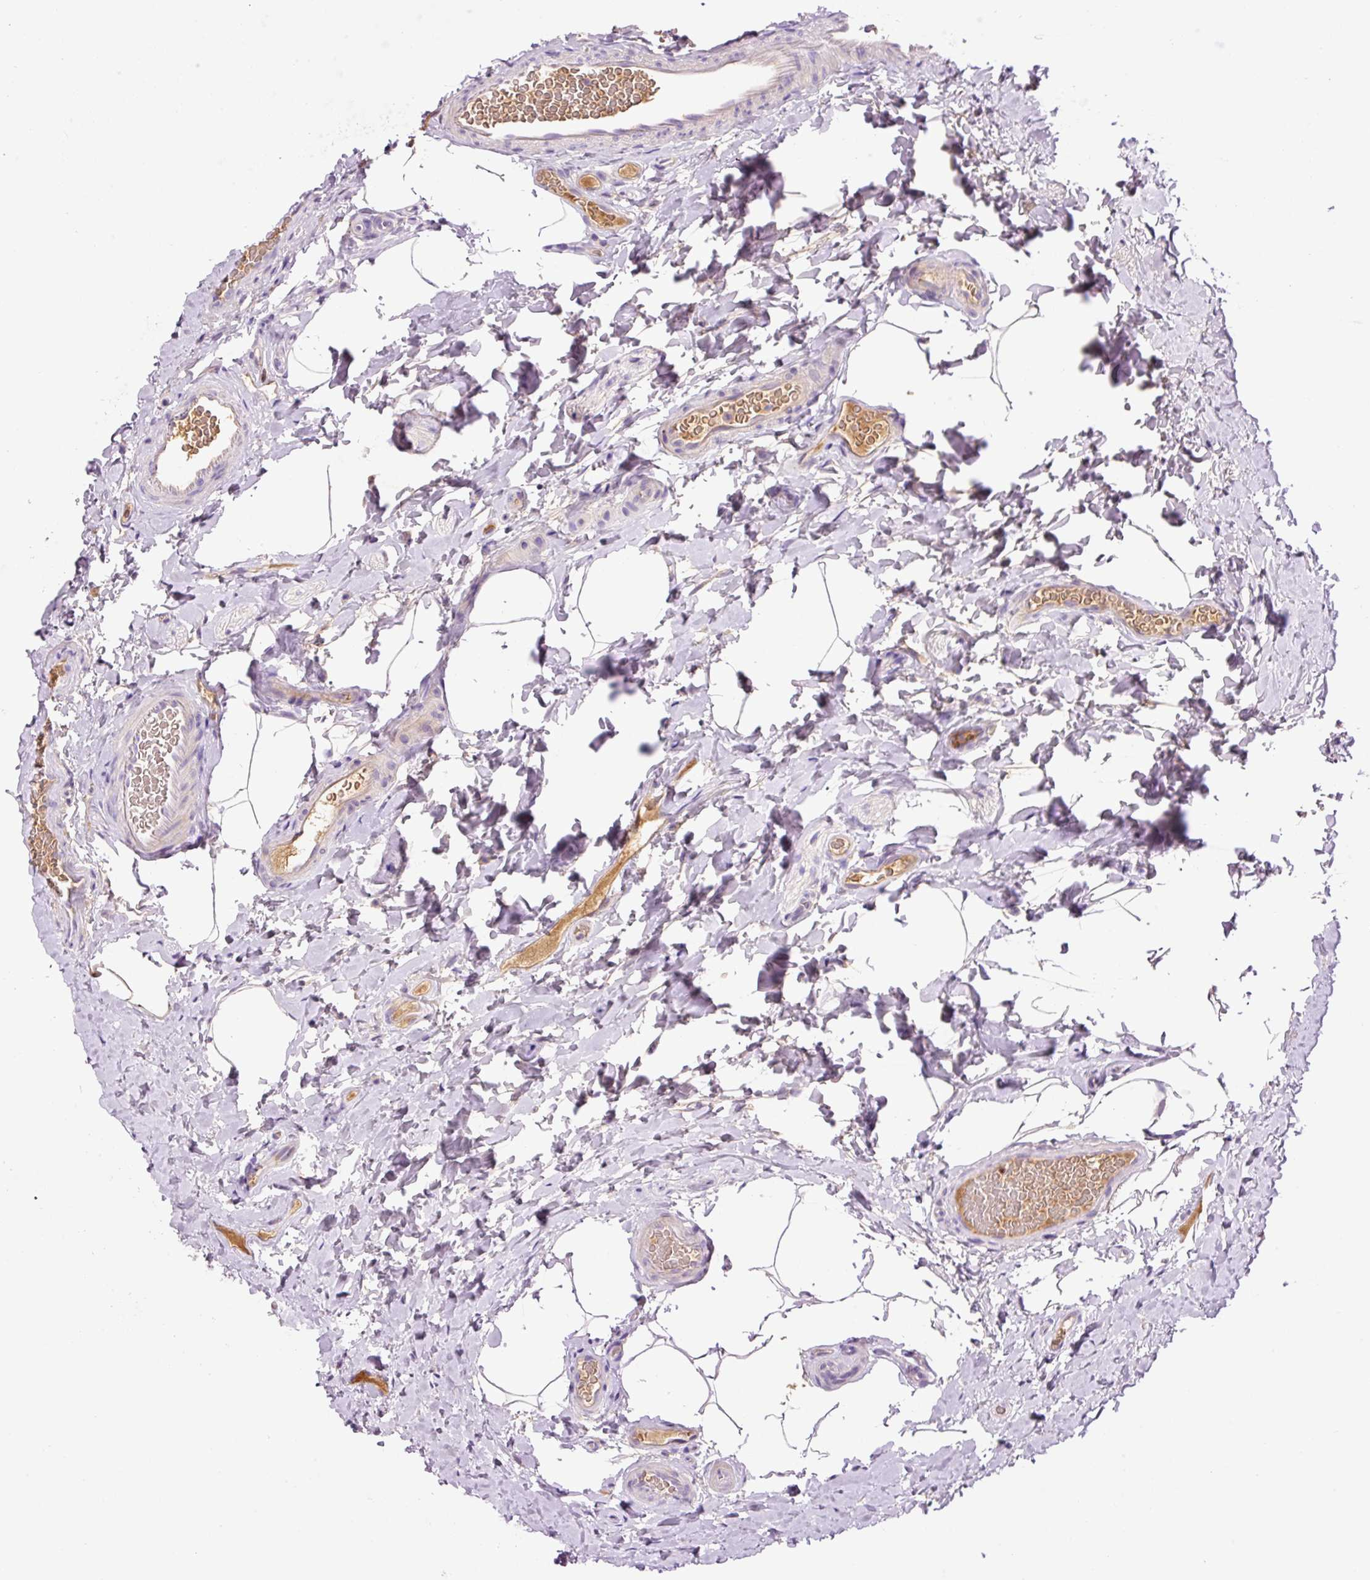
{"staining": {"intensity": "negative", "quantity": "none", "location": "none"}, "tissue": "colon", "cell_type": "Endothelial cells", "image_type": "normal", "snomed": [{"axis": "morphology", "description": "Normal tissue, NOS"}, {"axis": "topography", "description": "Colon"}], "caption": "Human colon stained for a protein using immunohistochemistry (IHC) displays no positivity in endothelial cells.", "gene": "DPPA4", "patient": {"sex": "male", "age": 46}}